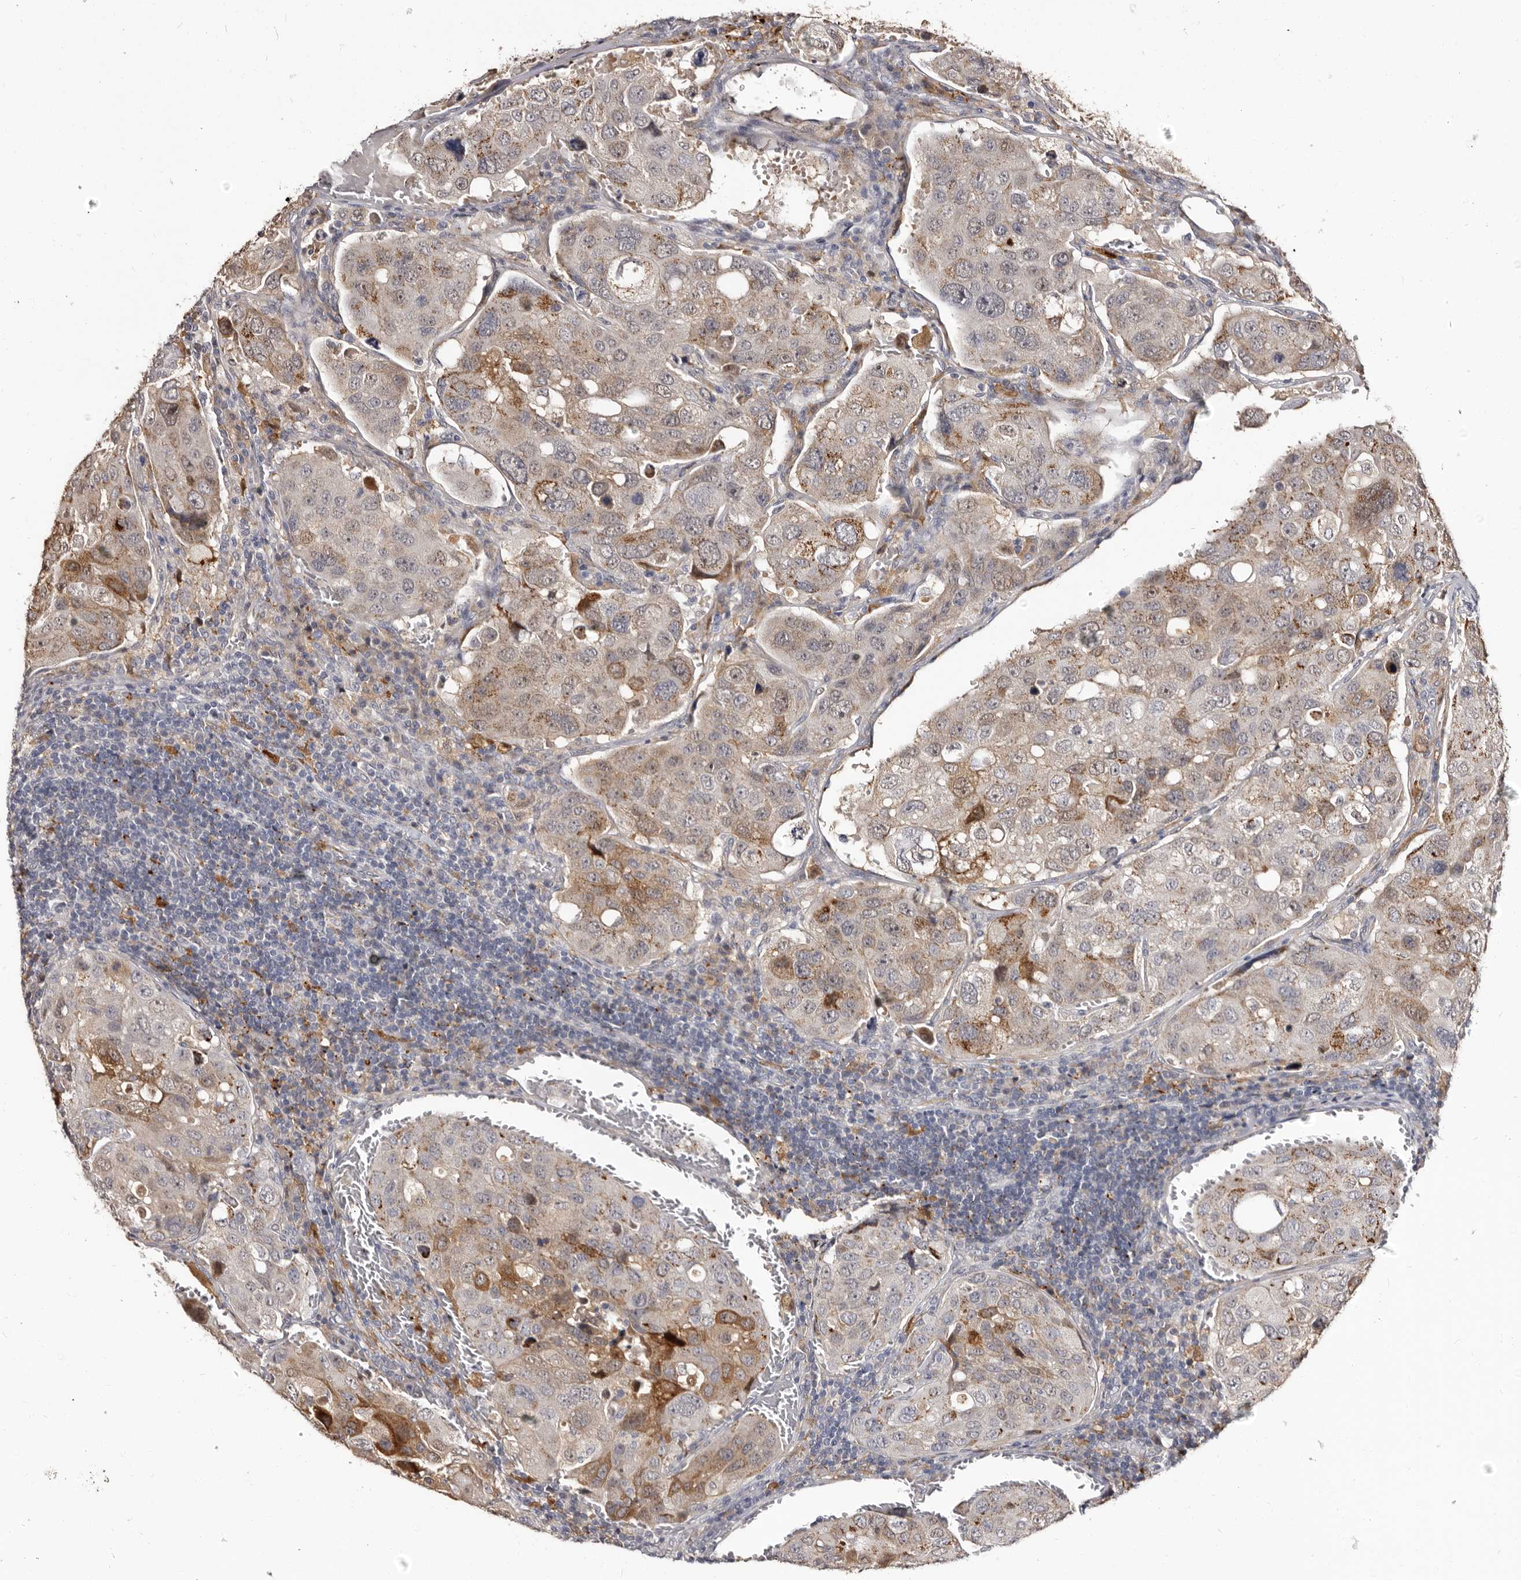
{"staining": {"intensity": "moderate", "quantity": "25%-75%", "location": "cytoplasmic/membranous"}, "tissue": "urothelial cancer", "cell_type": "Tumor cells", "image_type": "cancer", "snomed": [{"axis": "morphology", "description": "Urothelial carcinoma, High grade"}, {"axis": "topography", "description": "Lymph node"}, {"axis": "topography", "description": "Urinary bladder"}], "caption": "This is a histology image of IHC staining of urothelial cancer, which shows moderate positivity in the cytoplasmic/membranous of tumor cells.", "gene": "PTAFR", "patient": {"sex": "male", "age": 51}}